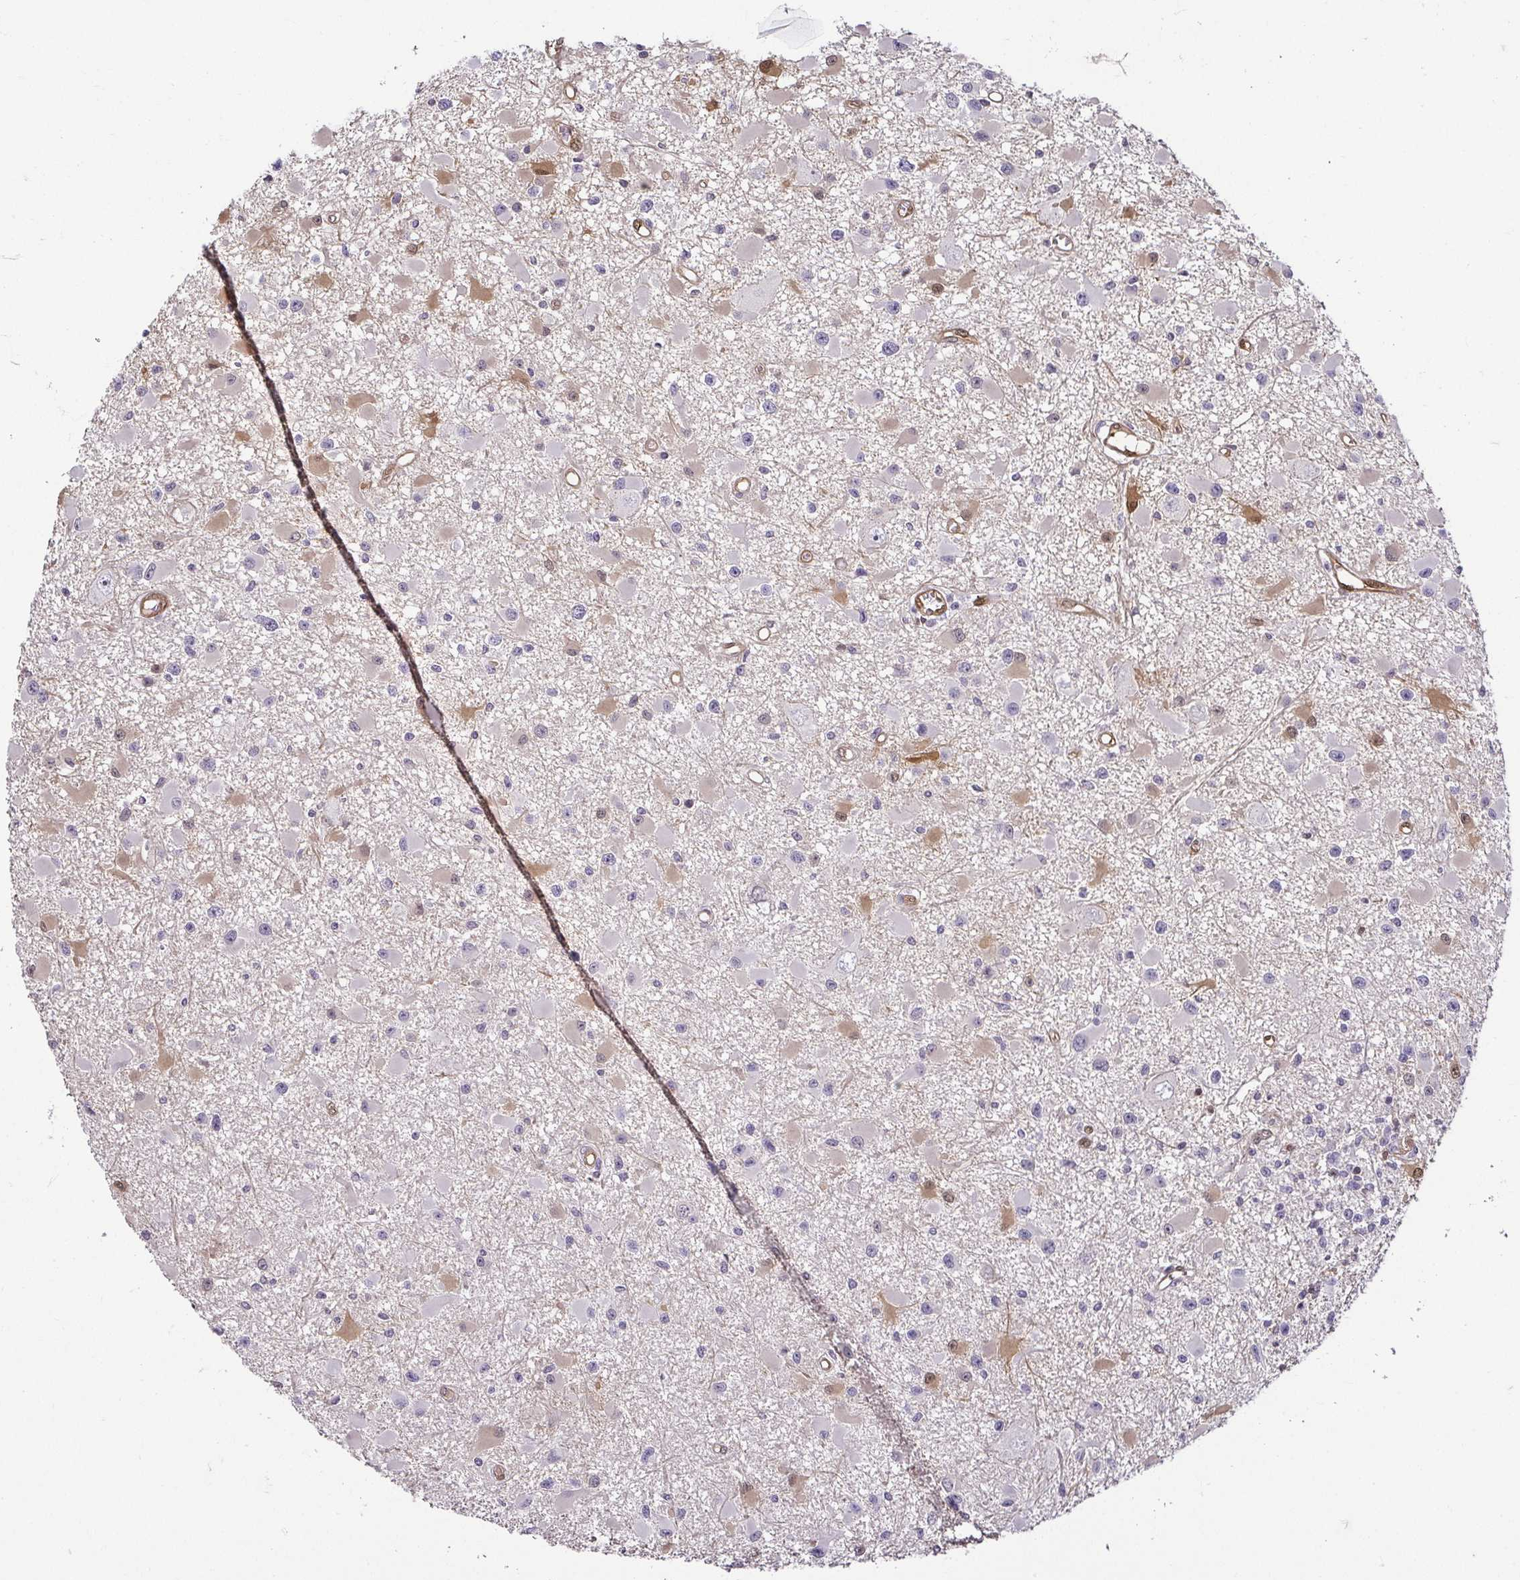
{"staining": {"intensity": "weak", "quantity": "<25%", "location": "cytoplasmic/membranous,nuclear"}, "tissue": "glioma", "cell_type": "Tumor cells", "image_type": "cancer", "snomed": [{"axis": "morphology", "description": "Glioma, malignant, High grade"}, {"axis": "topography", "description": "Brain"}], "caption": "This image is of malignant glioma (high-grade) stained with immunohistochemistry (IHC) to label a protein in brown with the nuclei are counter-stained blue. There is no expression in tumor cells. (IHC, brightfield microscopy, high magnification).", "gene": "HOPX", "patient": {"sex": "male", "age": 54}}